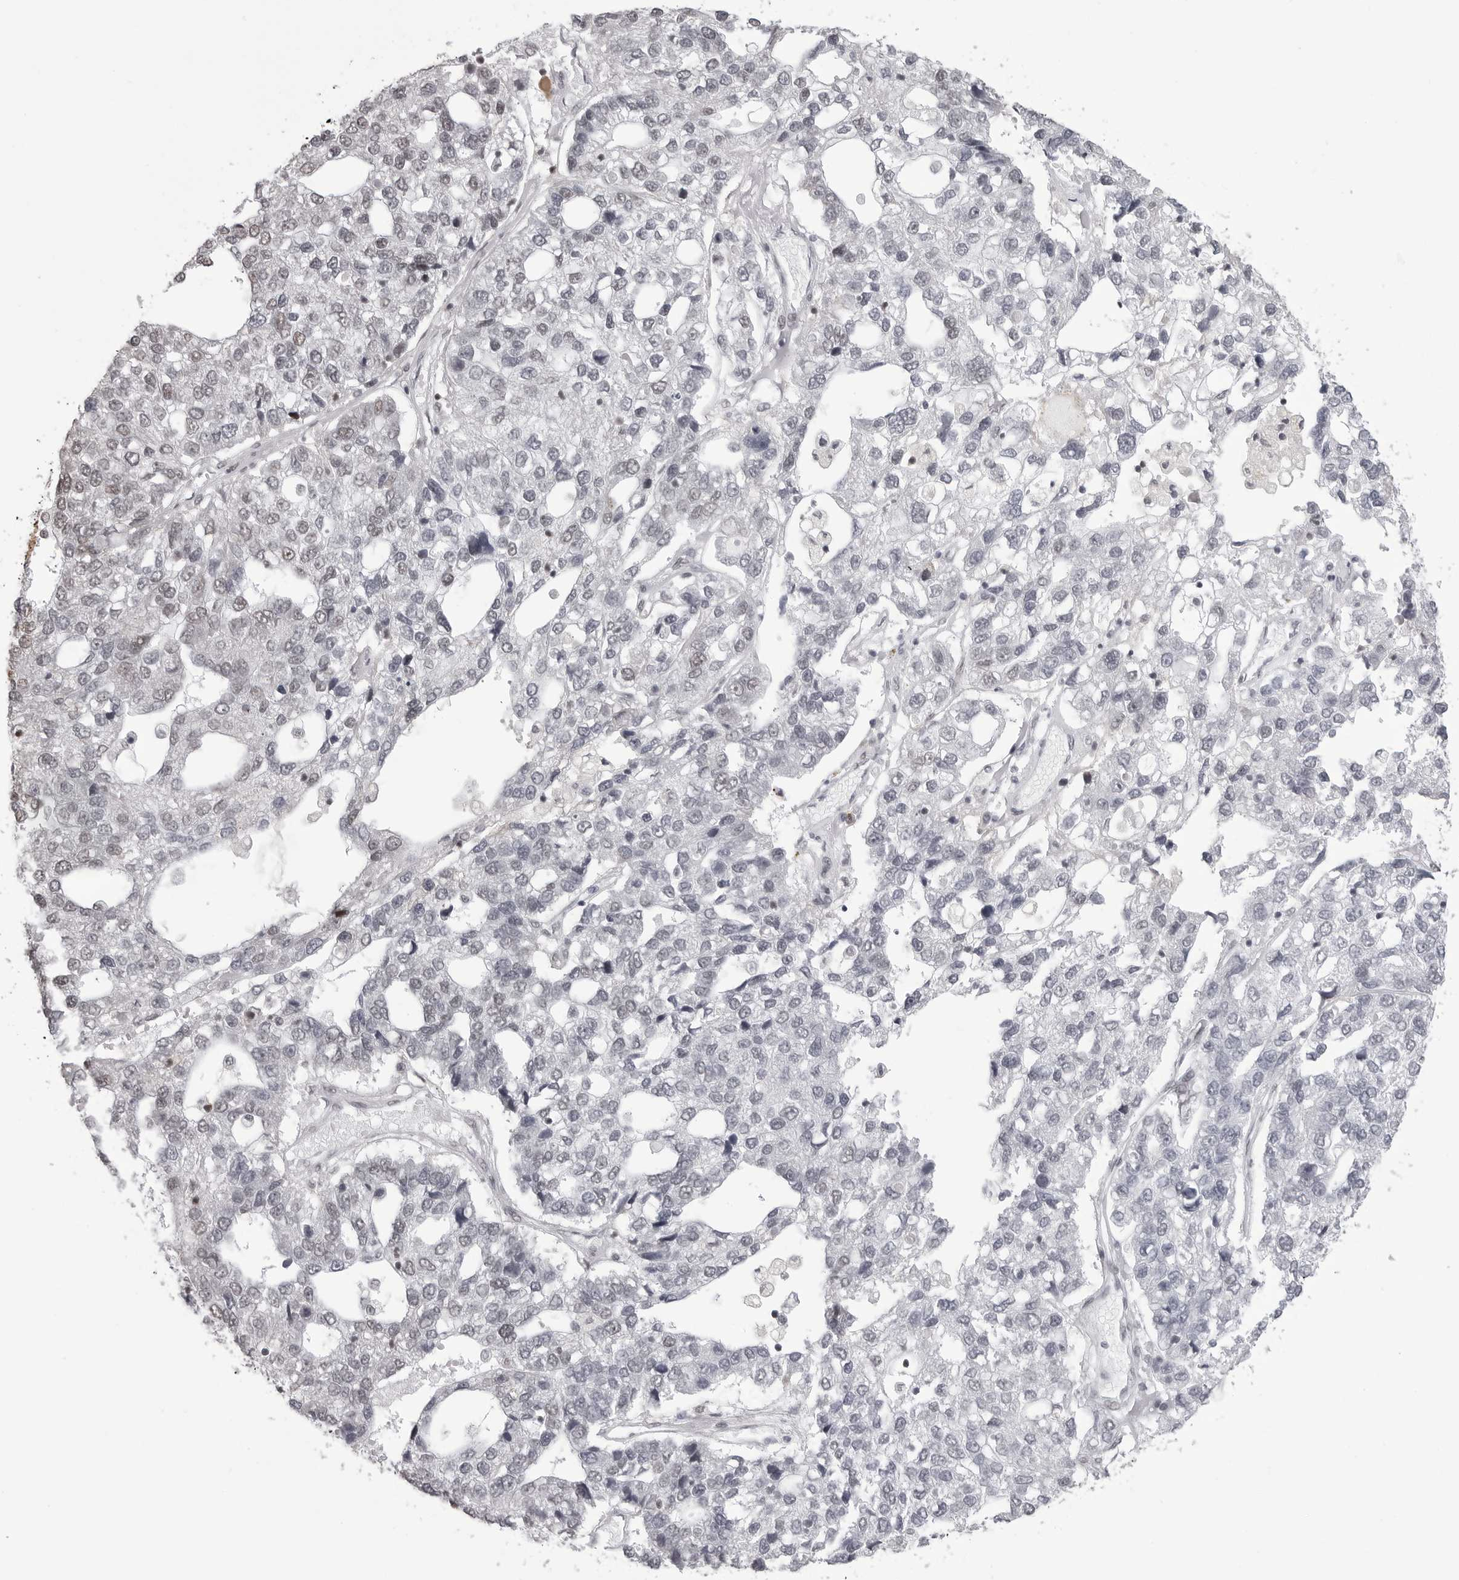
{"staining": {"intensity": "negative", "quantity": "none", "location": "none"}, "tissue": "pancreatic cancer", "cell_type": "Tumor cells", "image_type": "cancer", "snomed": [{"axis": "morphology", "description": "Adenocarcinoma, NOS"}, {"axis": "topography", "description": "Pancreas"}], "caption": "The immunohistochemistry (IHC) micrograph has no significant expression in tumor cells of adenocarcinoma (pancreatic) tissue. (DAB (3,3'-diaminobenzidine) IHC visualized using brightfield microscopy, high magnification).", "gene": "WRAP53", "patient": {"sex": "female", "age": 61}}